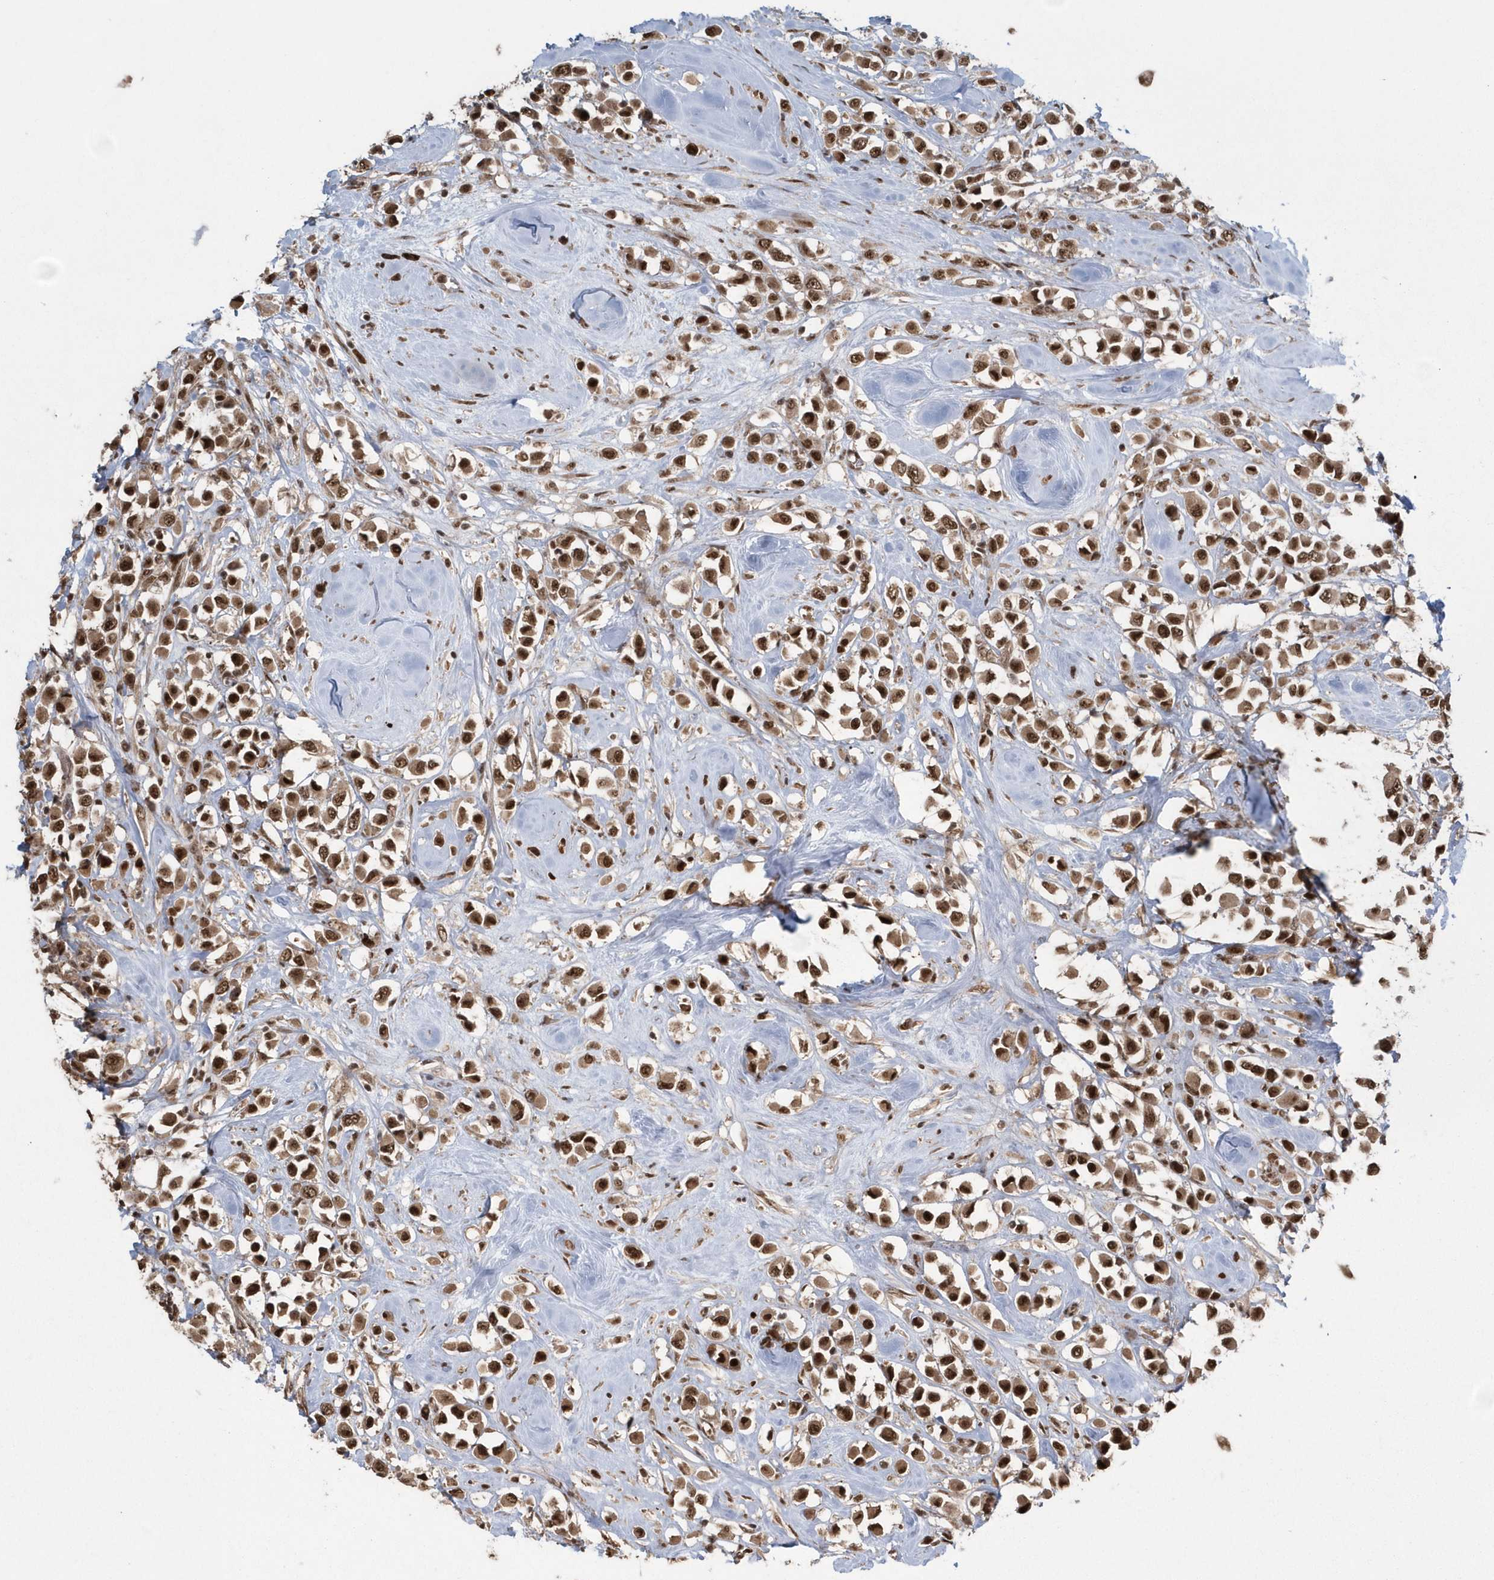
{"staining": {"intensity": "moderate", "quantity": ">75%", "location": "cytoplasmic/membranous,nuclear"}, "tissue": "breast cancer", "cell_type": "Tumor cells", "image_type": "cancer", "snomed": [{"axis": "morphology", "description": "Duct carcinoma"}, {"axis": "topography", "description": "Breast"}], "caption": "Breast cancer was stained to show a protein in brown. There is medium levels of moderate cytoplasmic/membranous and nuclear staining in about >75% of tumor cells.", "gene": "EPB41L4A", "patient": {"sex": "female", "age": 61}}